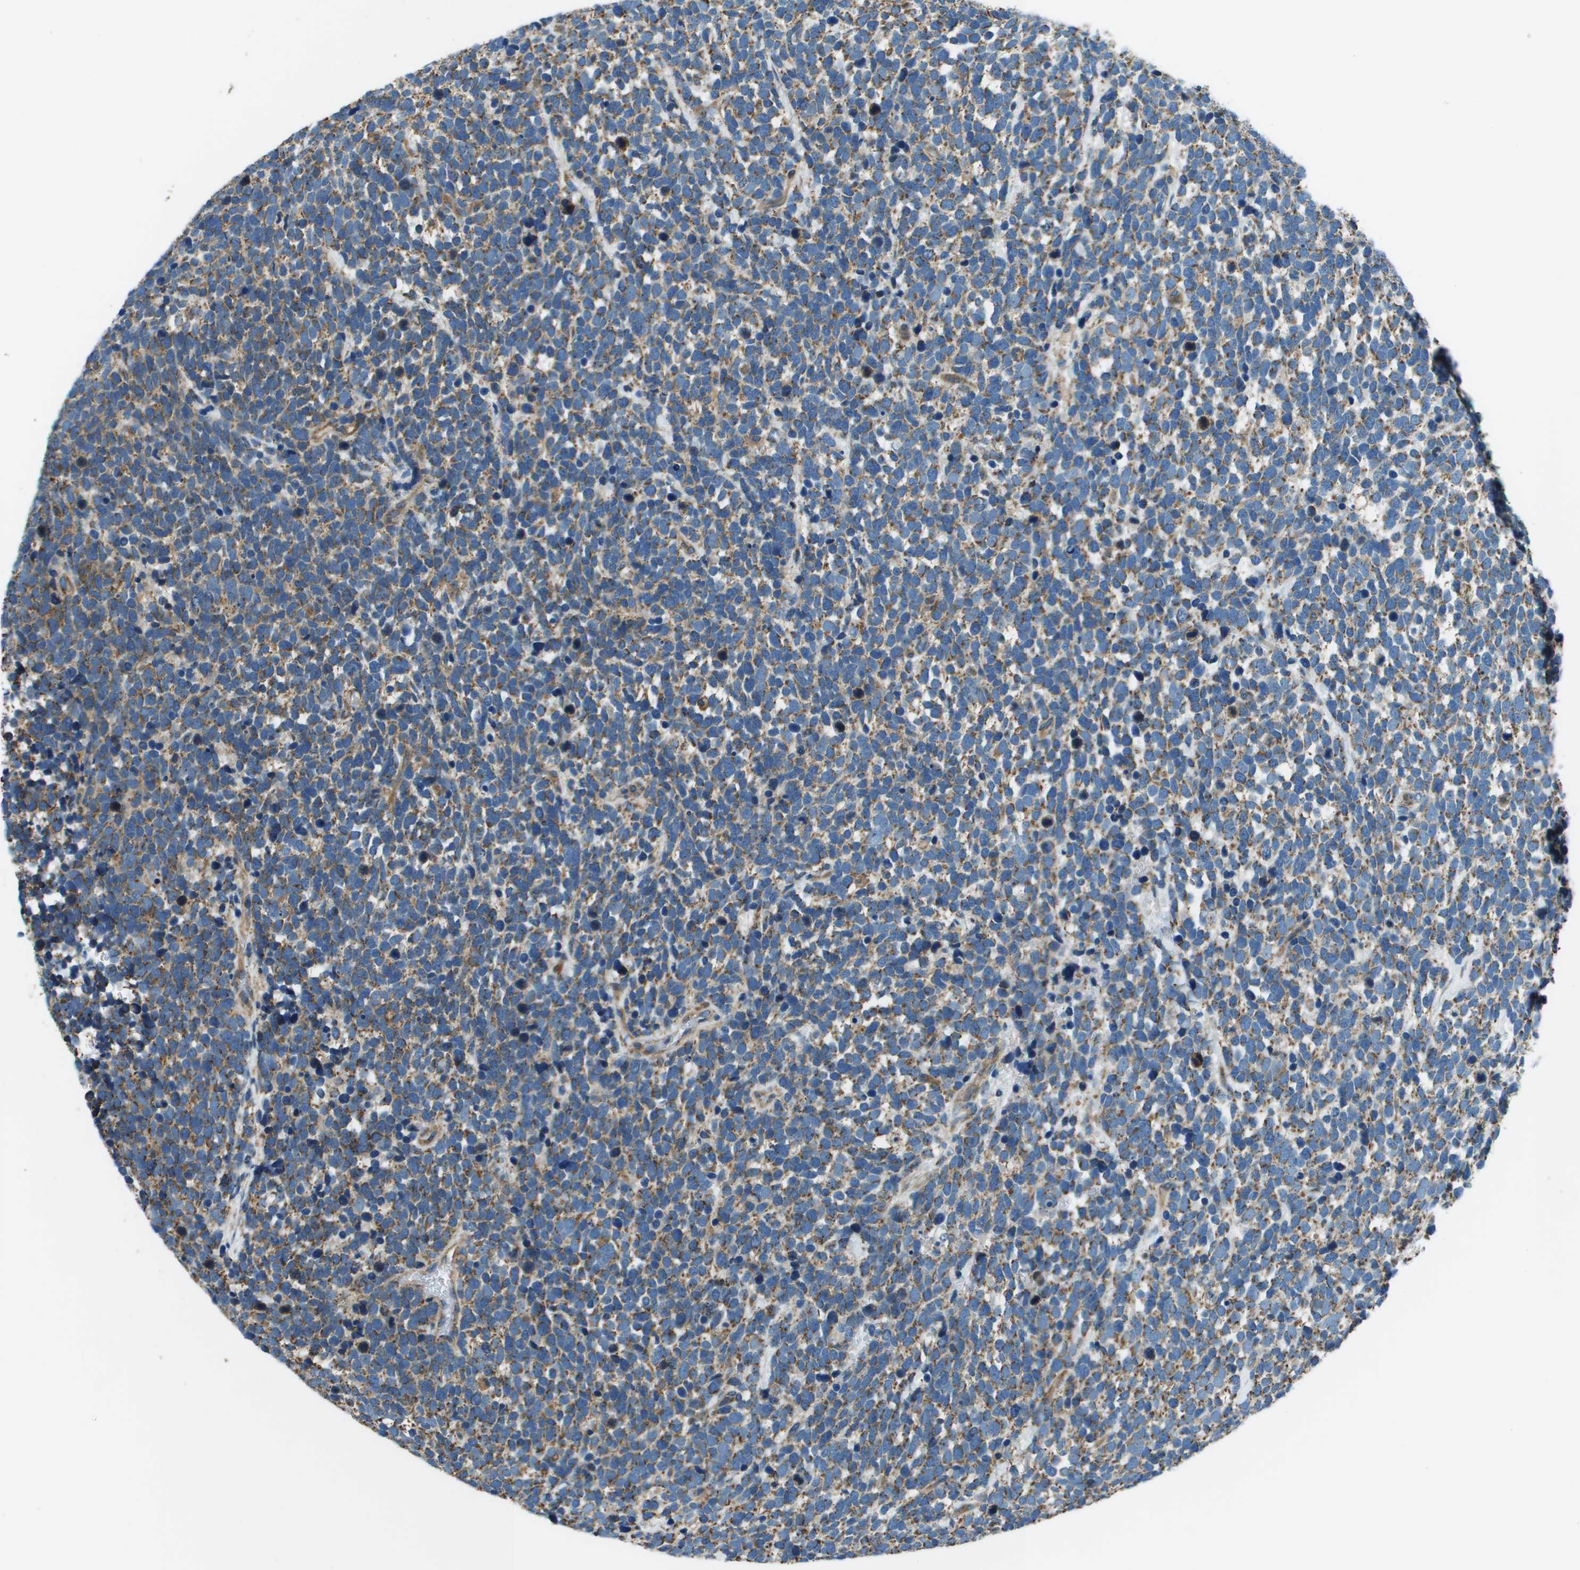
{"staining": {"intensity": "weak", "quantity": ">75%", "location": "cytoplasmic/membranous"}, "tissue": "urothelial cancer", "cell_type": "Tumor cells", "image_type": "cancer", "snomed": [{"axis": "morphology", "description": "Urothelial carcinoma, High grade"}, {"axis": "topography", "description": "Urinary bladder"}], "caption": "Protein expression analysis of urothelial carcinoma (high-grade) exhibits weak cytoplasmic/membranous staining in about >75% of tumor cells. (IHC, brightfield microscopy, high magnification).", "gene": "TMEM51", "patient": {"sex": "female", "age": 82}}